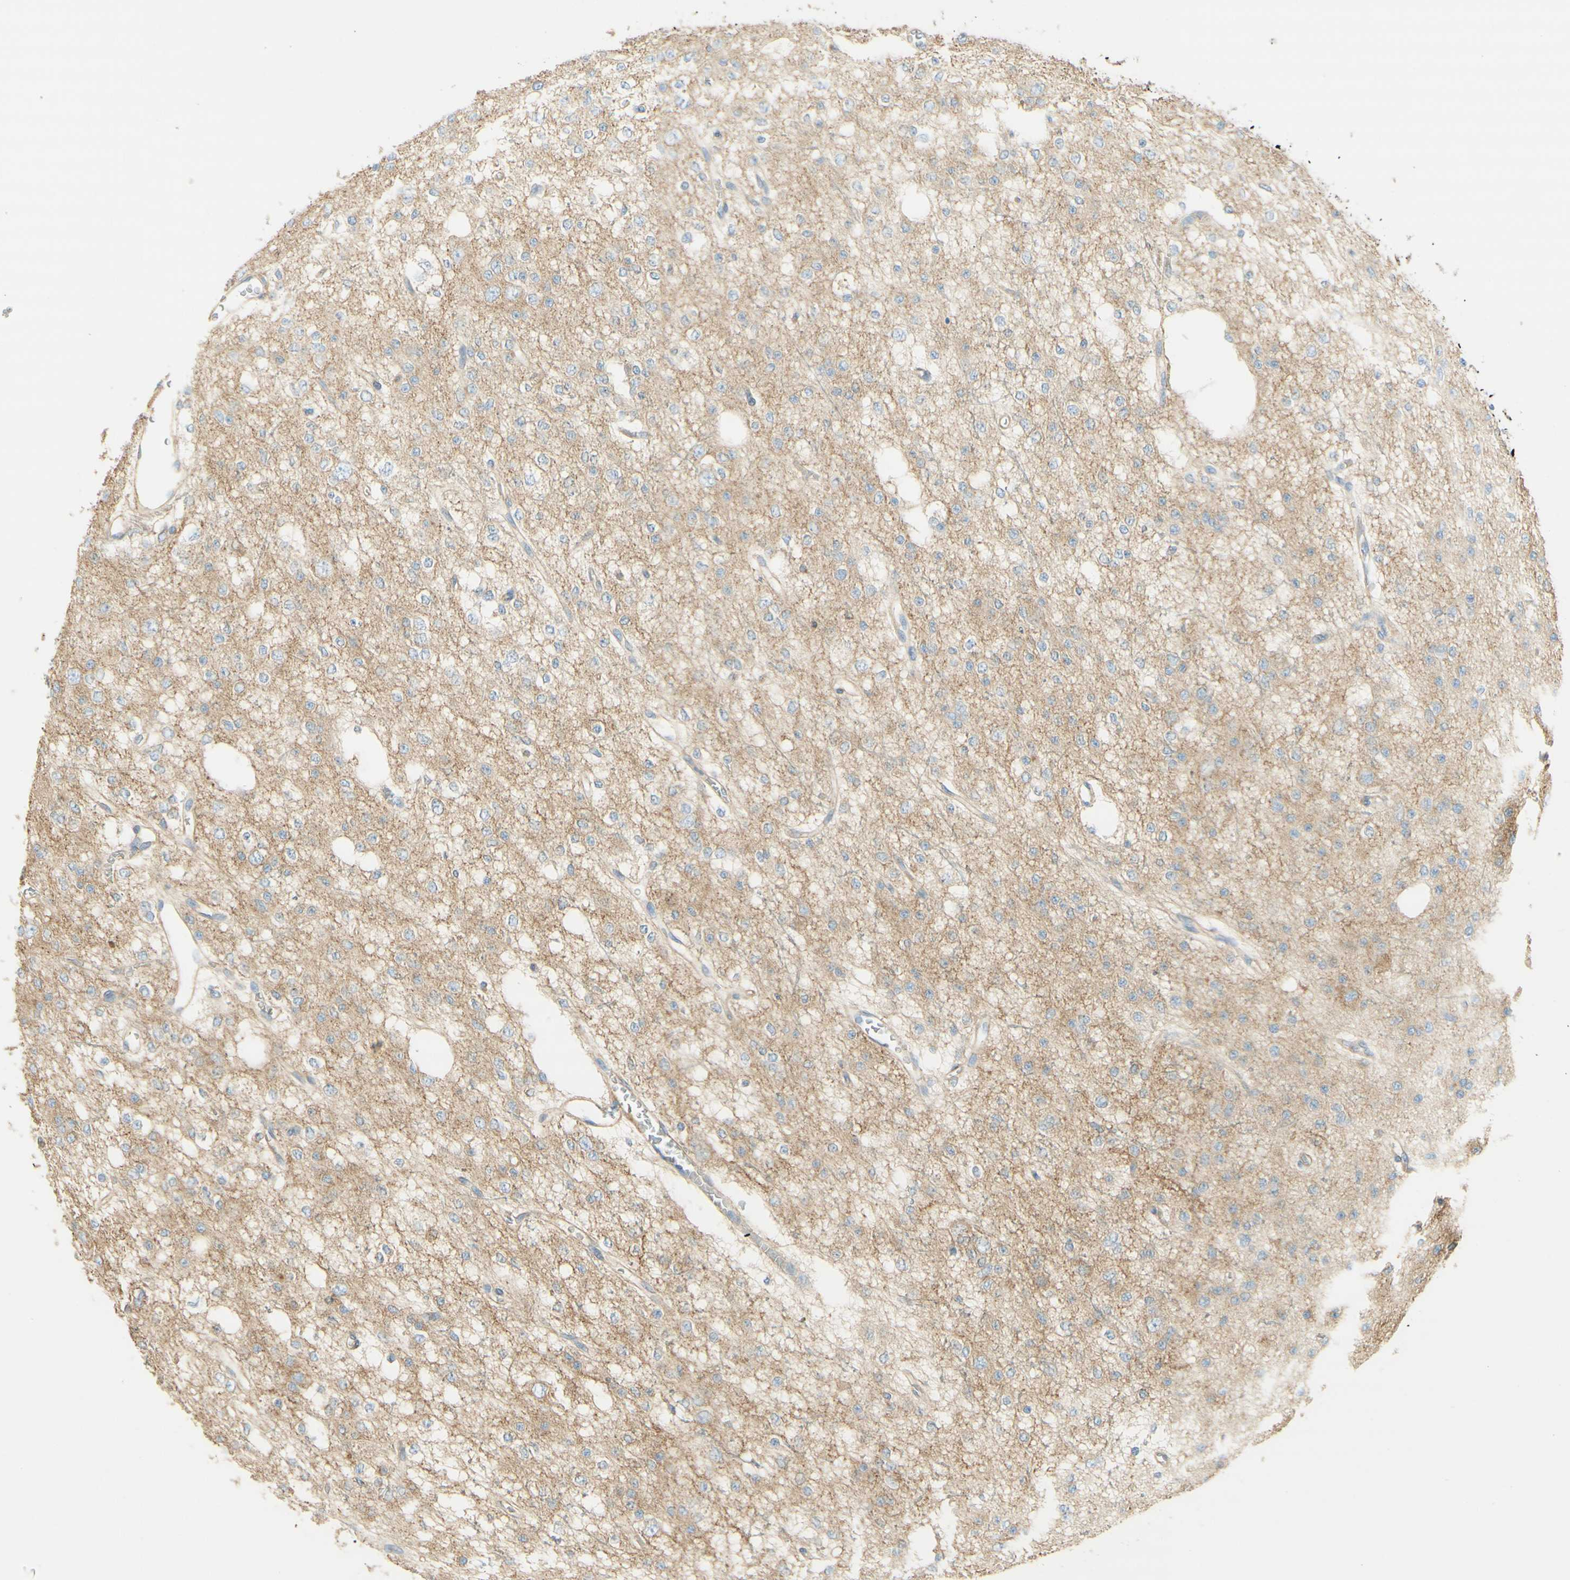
{"staining": {"intensity": "weak", "quantity": "<25%", "location": "cytoplasmic/membranous"}, "tissue": "glioma", "cell_type": "Tumor cells", "image_type": "cancer", "snomed": [{"axis": "morphology", "description": "Glioma, malignant, Low grade"}, {"axis": "topography", "description": "Brain"}], "caption": "Photomicrograph shows no significant protein expression in tumor cells of malignant glioma (low-grade). (Stains: DAB (3,3'-diaminobenzidine) IHC with hematoxylin counter stain, Microscopy: brightfield microscopy at high magnification).", "gene": "CLTC", "patient": {"sex": "male", "age": 38}}